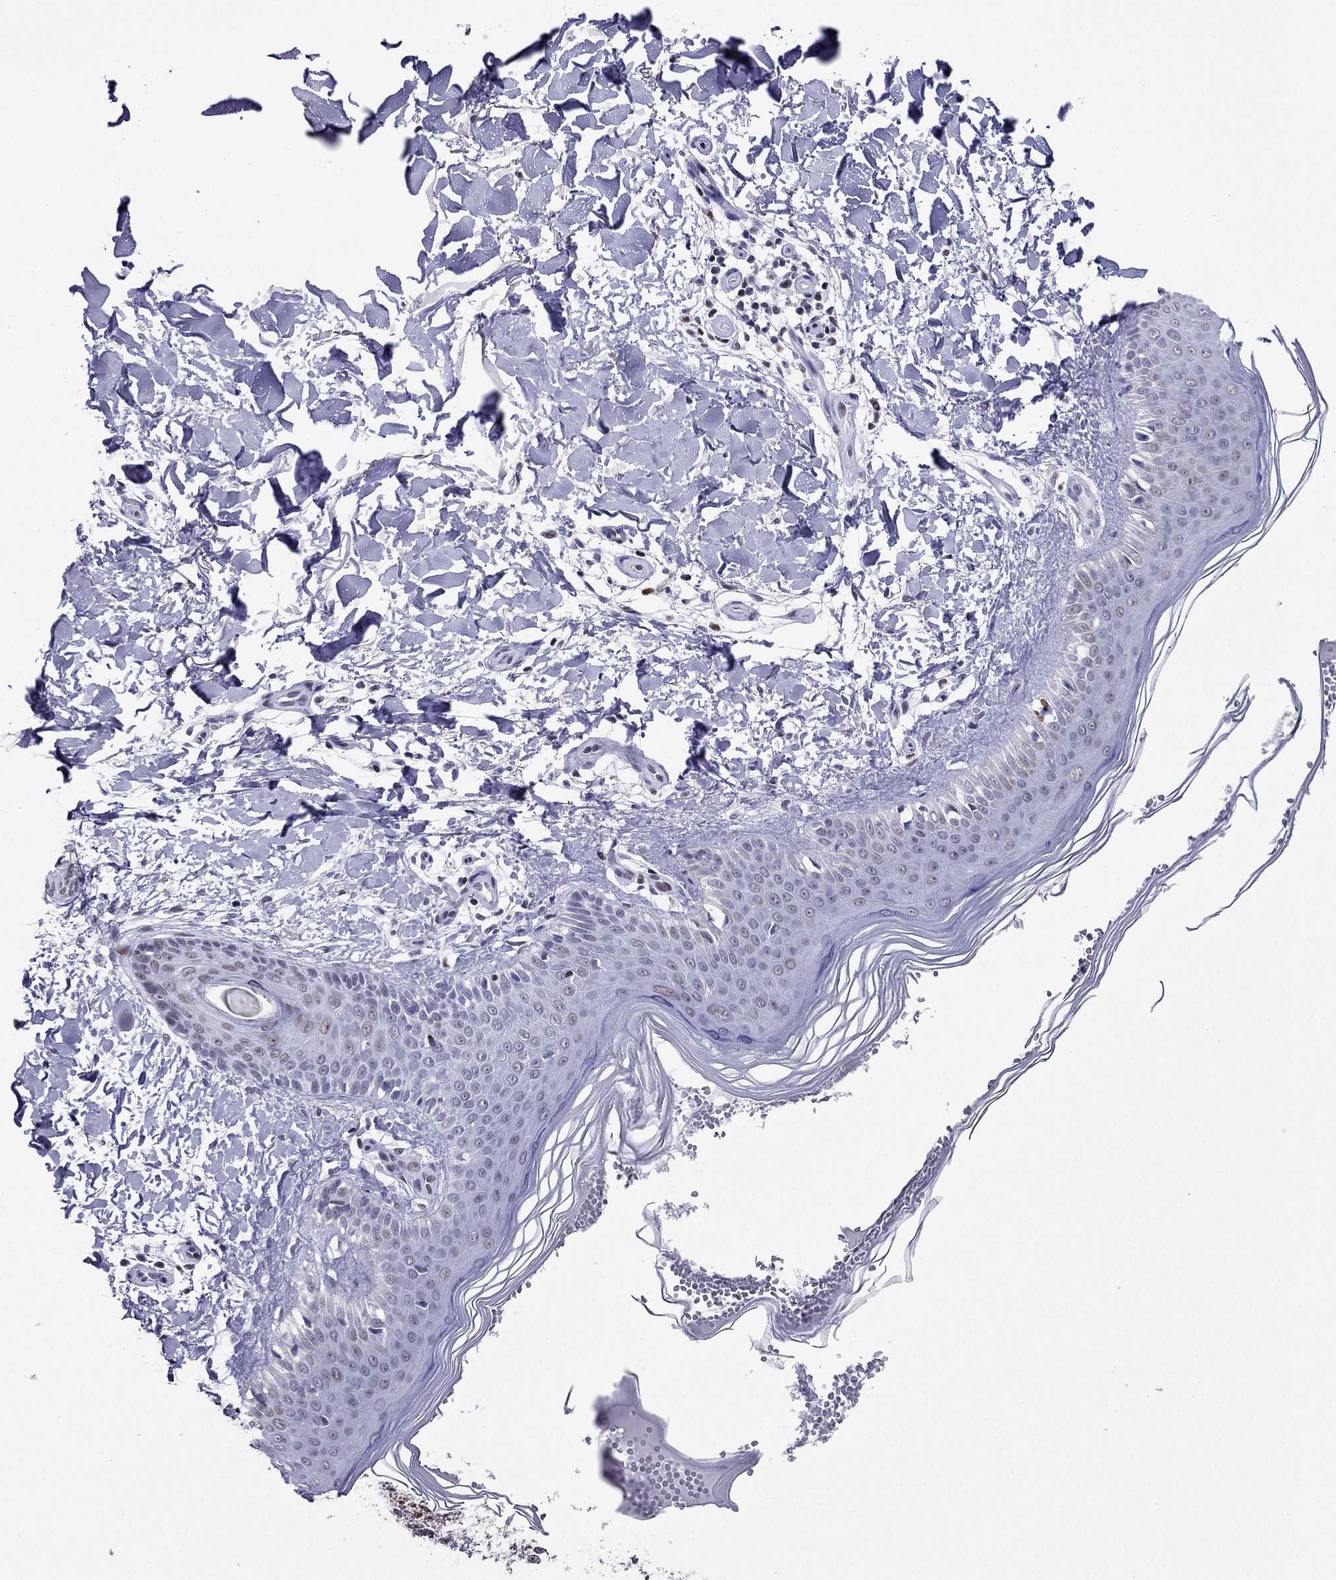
{"staining": {"intensity": "strong", "quantity": "25%-75%", "location": "nuclear"}, "tissue": "melanoma", "cell_type": "Tumor cells", "image_type": "cancer", "snomed": [{"axis": "morphology", "description": "Malignant melanoma, NOS"}, {"axis": "topography", "description": "Skin"}], "caption": "A high-resolution image shows immunohistochemistry staining of malignant melanoma, which demonstrates strong nuclear expression in about 25%-75% of tumor cells.", "gene": "PPM1G", "patient": {"sex": "female", "age": 73}}